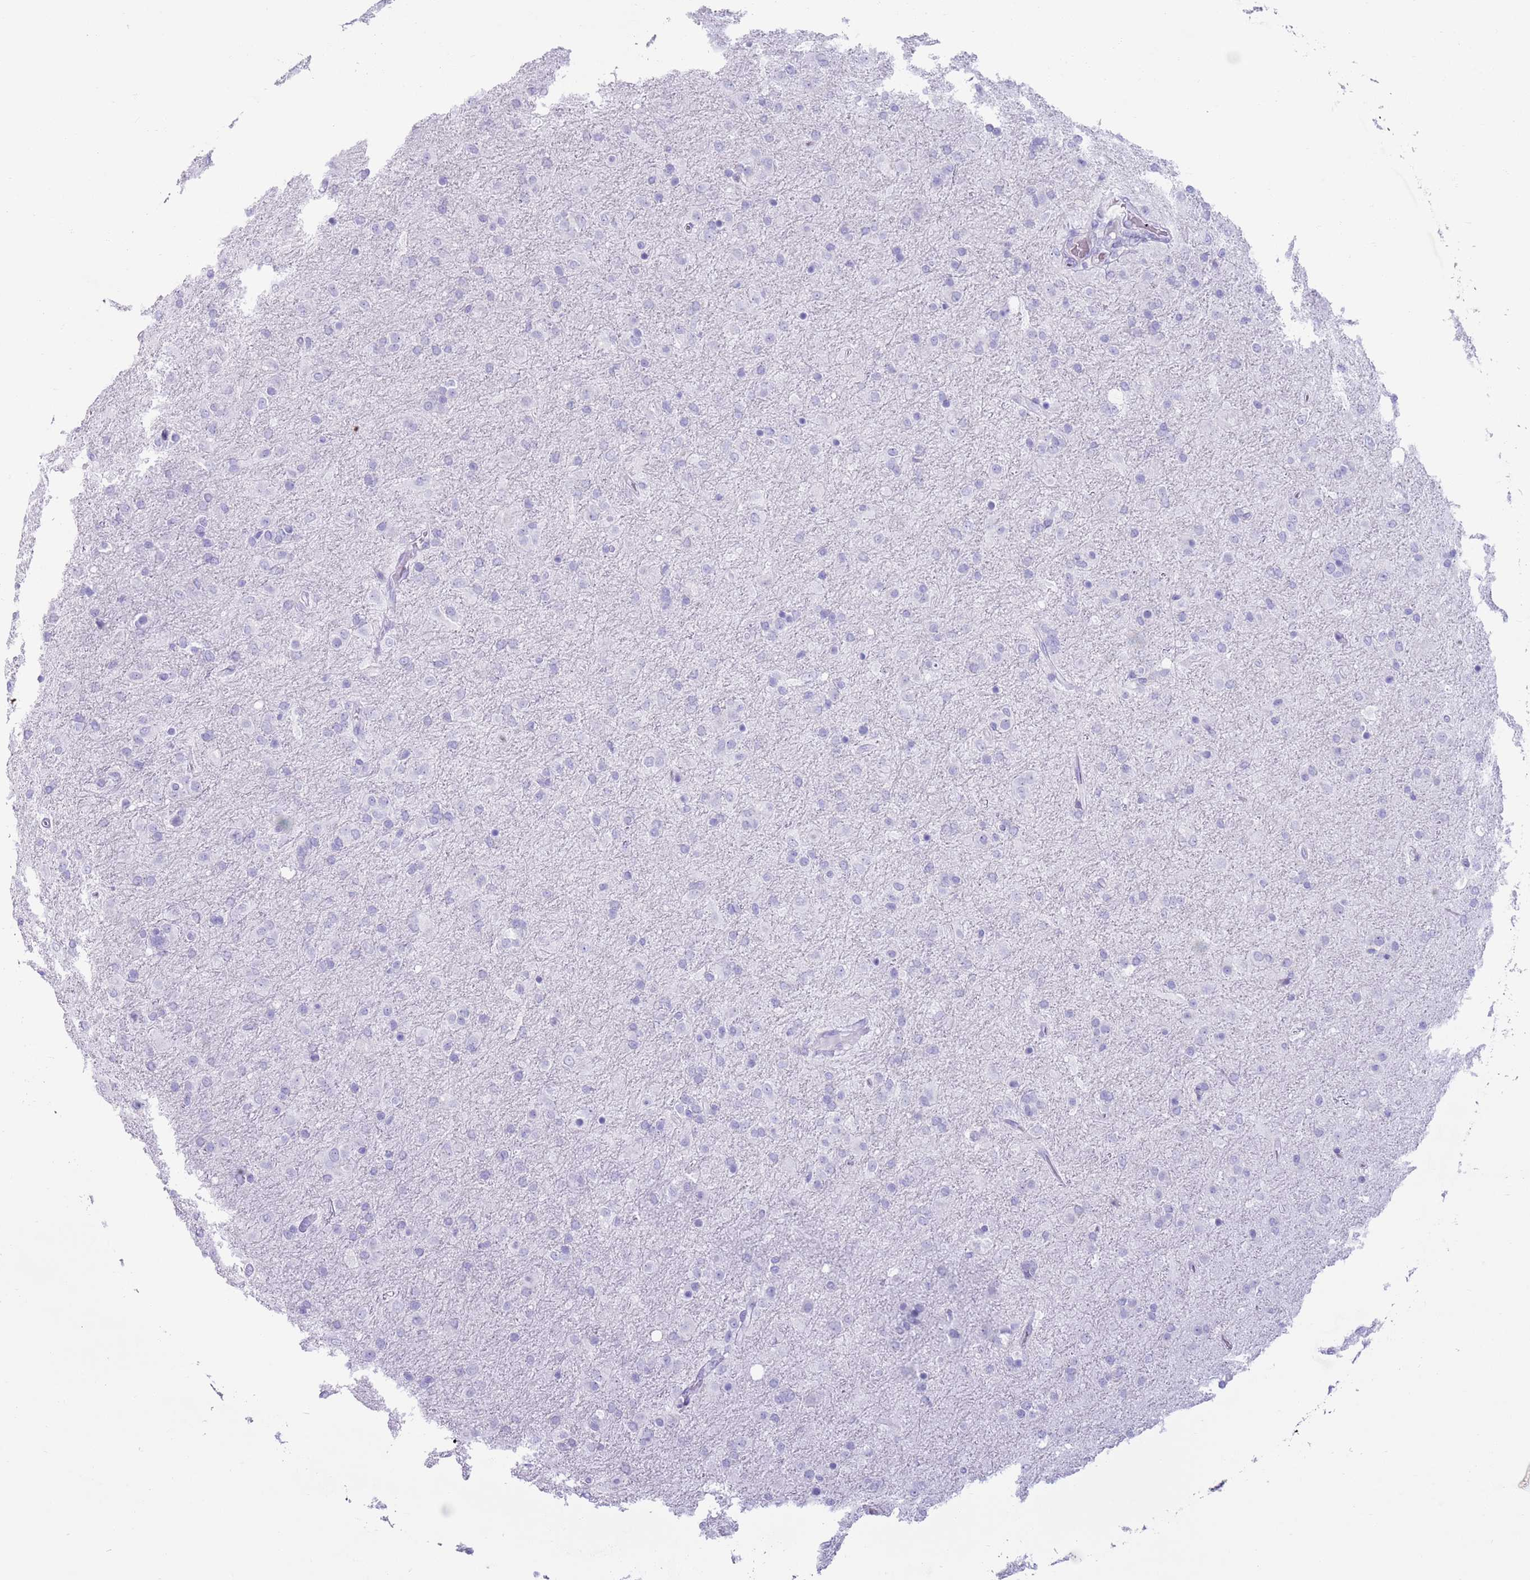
{"staining": {"intensity": "negative", "quantity": "none", "location": "none"}, "tissue": "glioma", "cell_type": "Tumor cells", "image_type": "cancer", "snomed": [{"axis": "morphology", "description": "Glioma, malignant, Low grade"}, {"axis": "topography", "description": "Brain"}], "caption": "Tumor cells show no significant protein positivity in glioma. Brightfield microscopy of IHC stained with DAB (brown) and hematoxylin (blue), captured at high magnification.", "gene": "LY6G5B", "patient": {"sex": "male", "age": 65}}